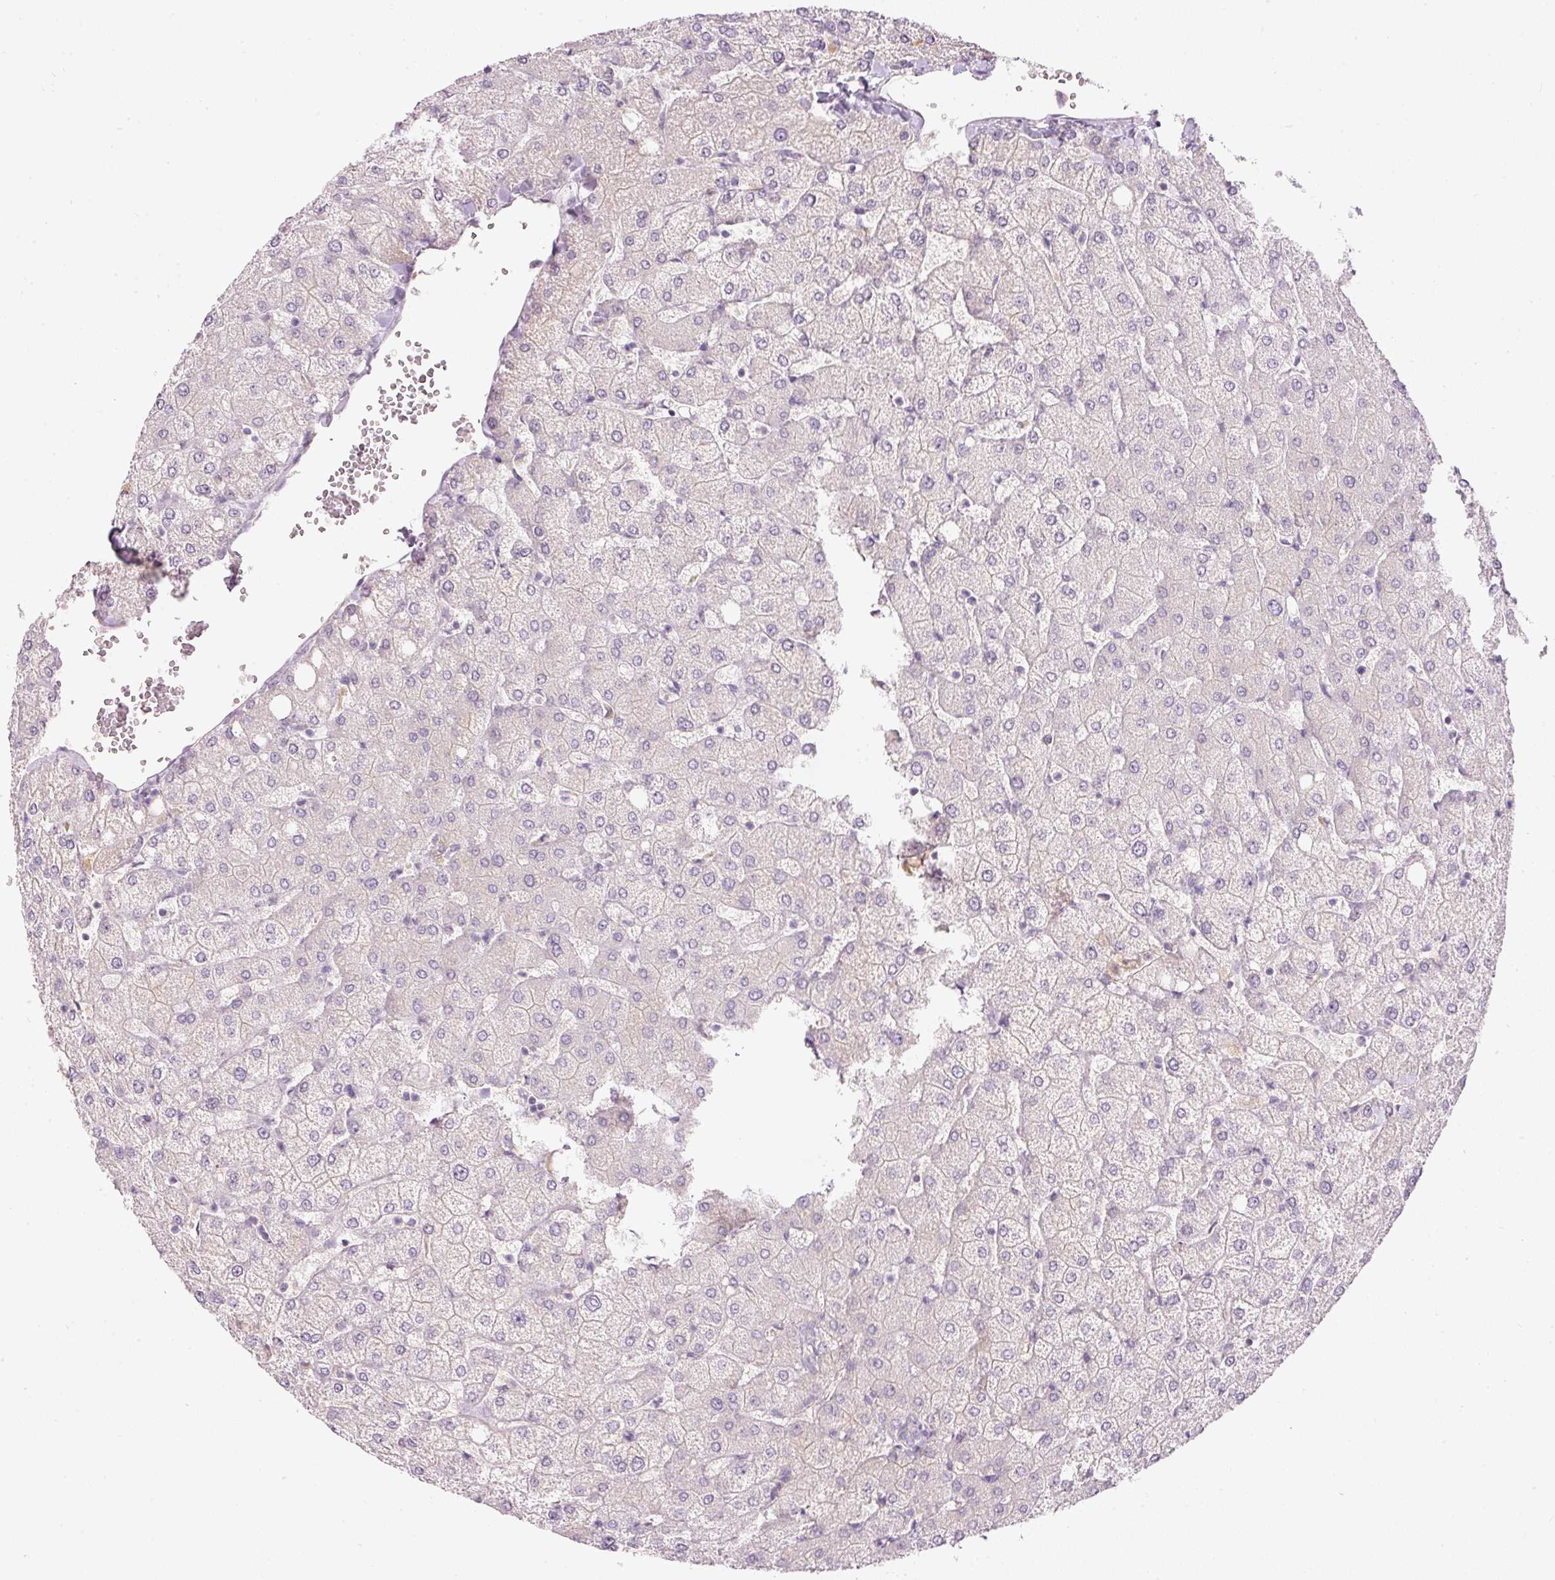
{"staining": {"intensity": "negative", "quantity": "none", "location": "none"}, "tissue": "liver", "cell_type": "Cholangiocytes", "image_type": "normal", "snomed": [{"axis": "morphology", "description": "Normal tissue, NOS"}, {"axis": "topography", "description": "Liver"}], "caption": "Immunohistochemistry histopathology image of normal liver: human liver stained with DAB (3,3'-diaminobenzidine) displays no significant protein staining in cholangiocytes.", "gene": "TMEM37", "patient": {"sex": "female", "age": 54}}